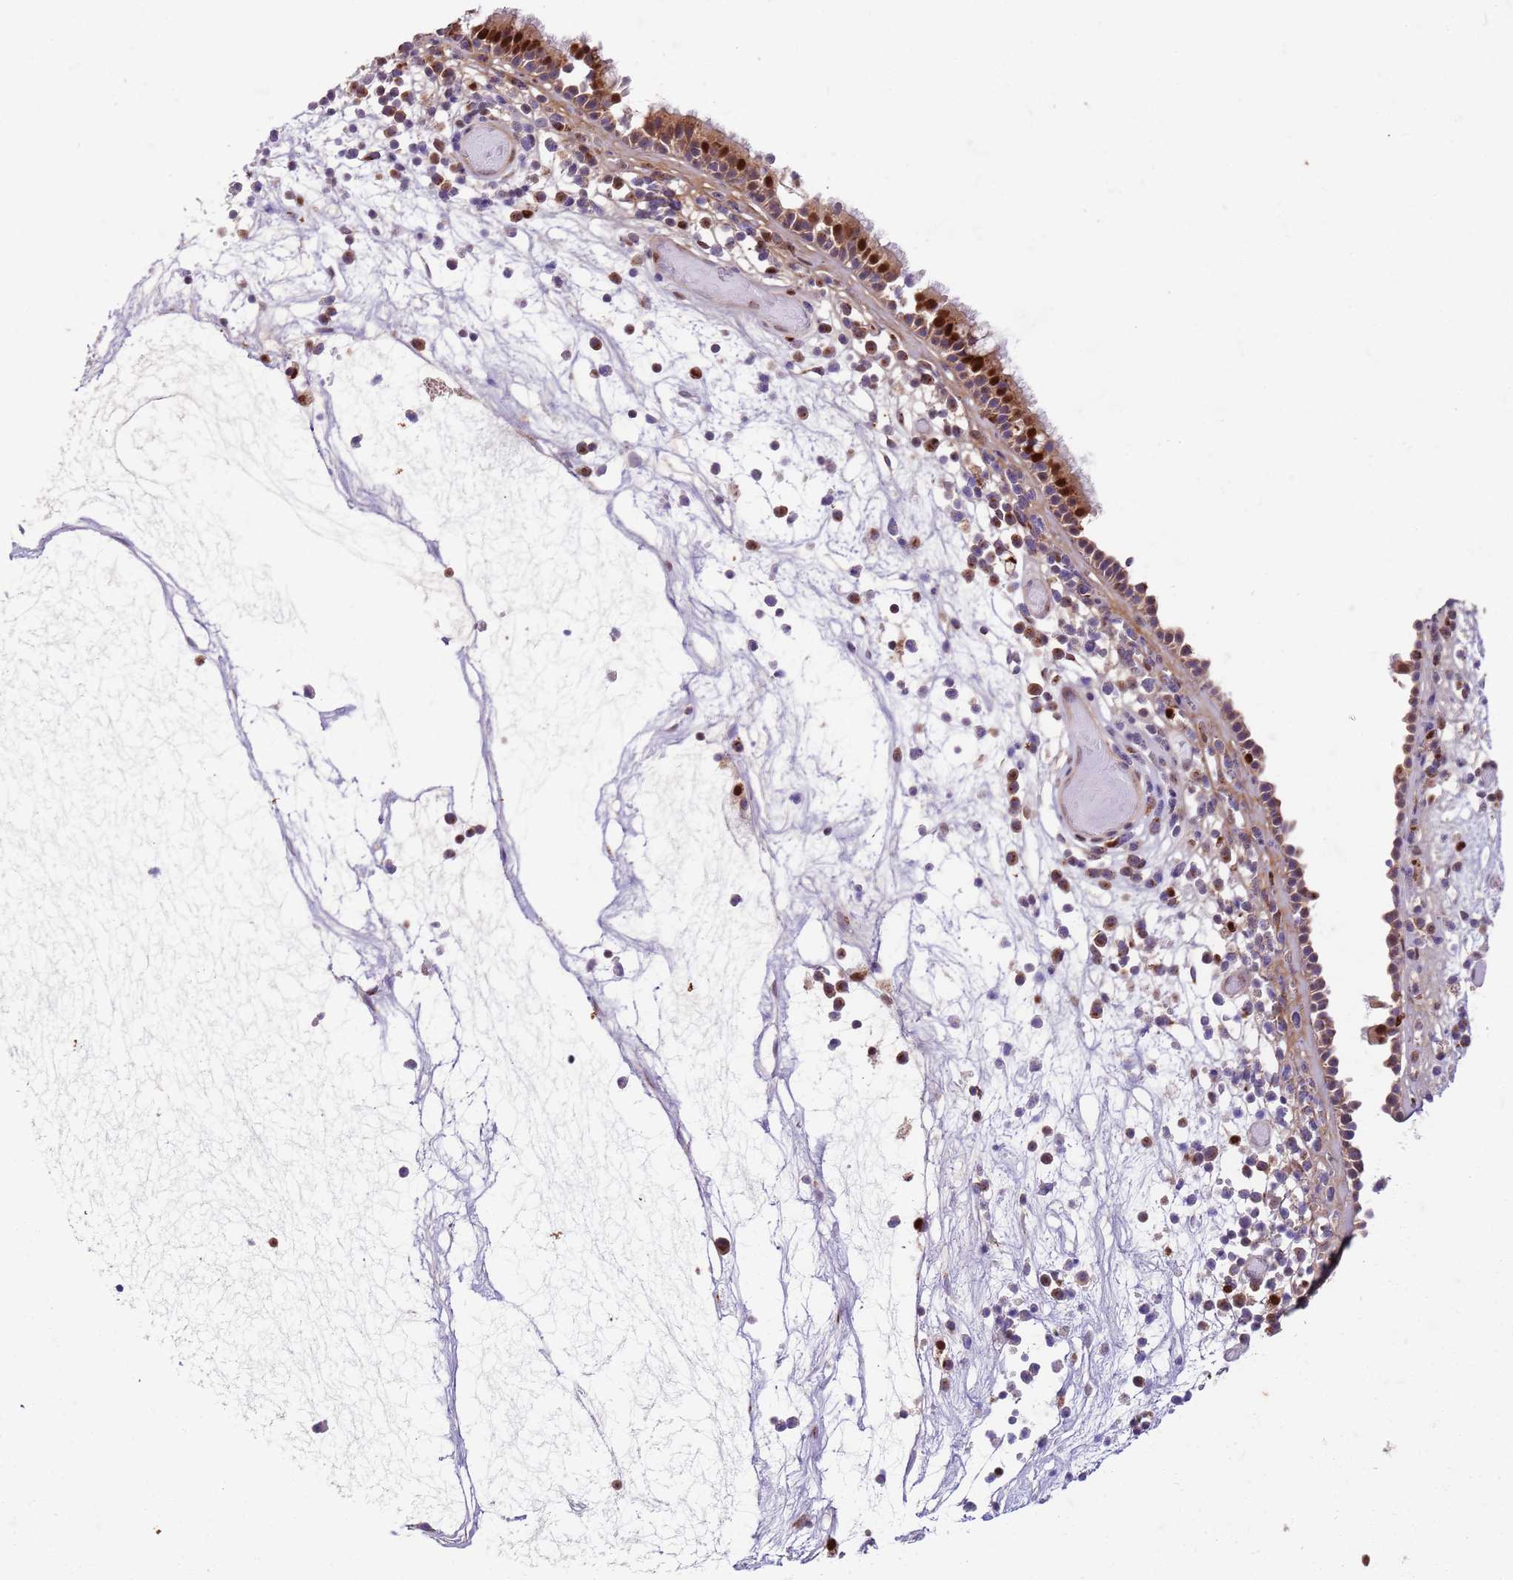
{"staining": {"intensity": "moderate", "quantity": ">75%", "location": "cytoplasmic/membranous,nuclear"}, "tissue": "nasopharynx", "cell_type": "Respiratory epithelial cells", "image_type": "normal", "snomed": [{"axis": "morphology", "description": "Normal tissue, NOS"}, {"axis": "morphology", "description": "Inflammation, NOS"}, {"axis": "topography", "description": "Nasopharynx"}], "caption": "Brown immunohistochemical staining in unremarkable nasopharynx demonstrates moderate cytoplasmic/membranous,nuclear staining in about >75% of respiratory epithelial cells.", "gene": "OSBP", "patient": {"sex": "male", "age": 70}}